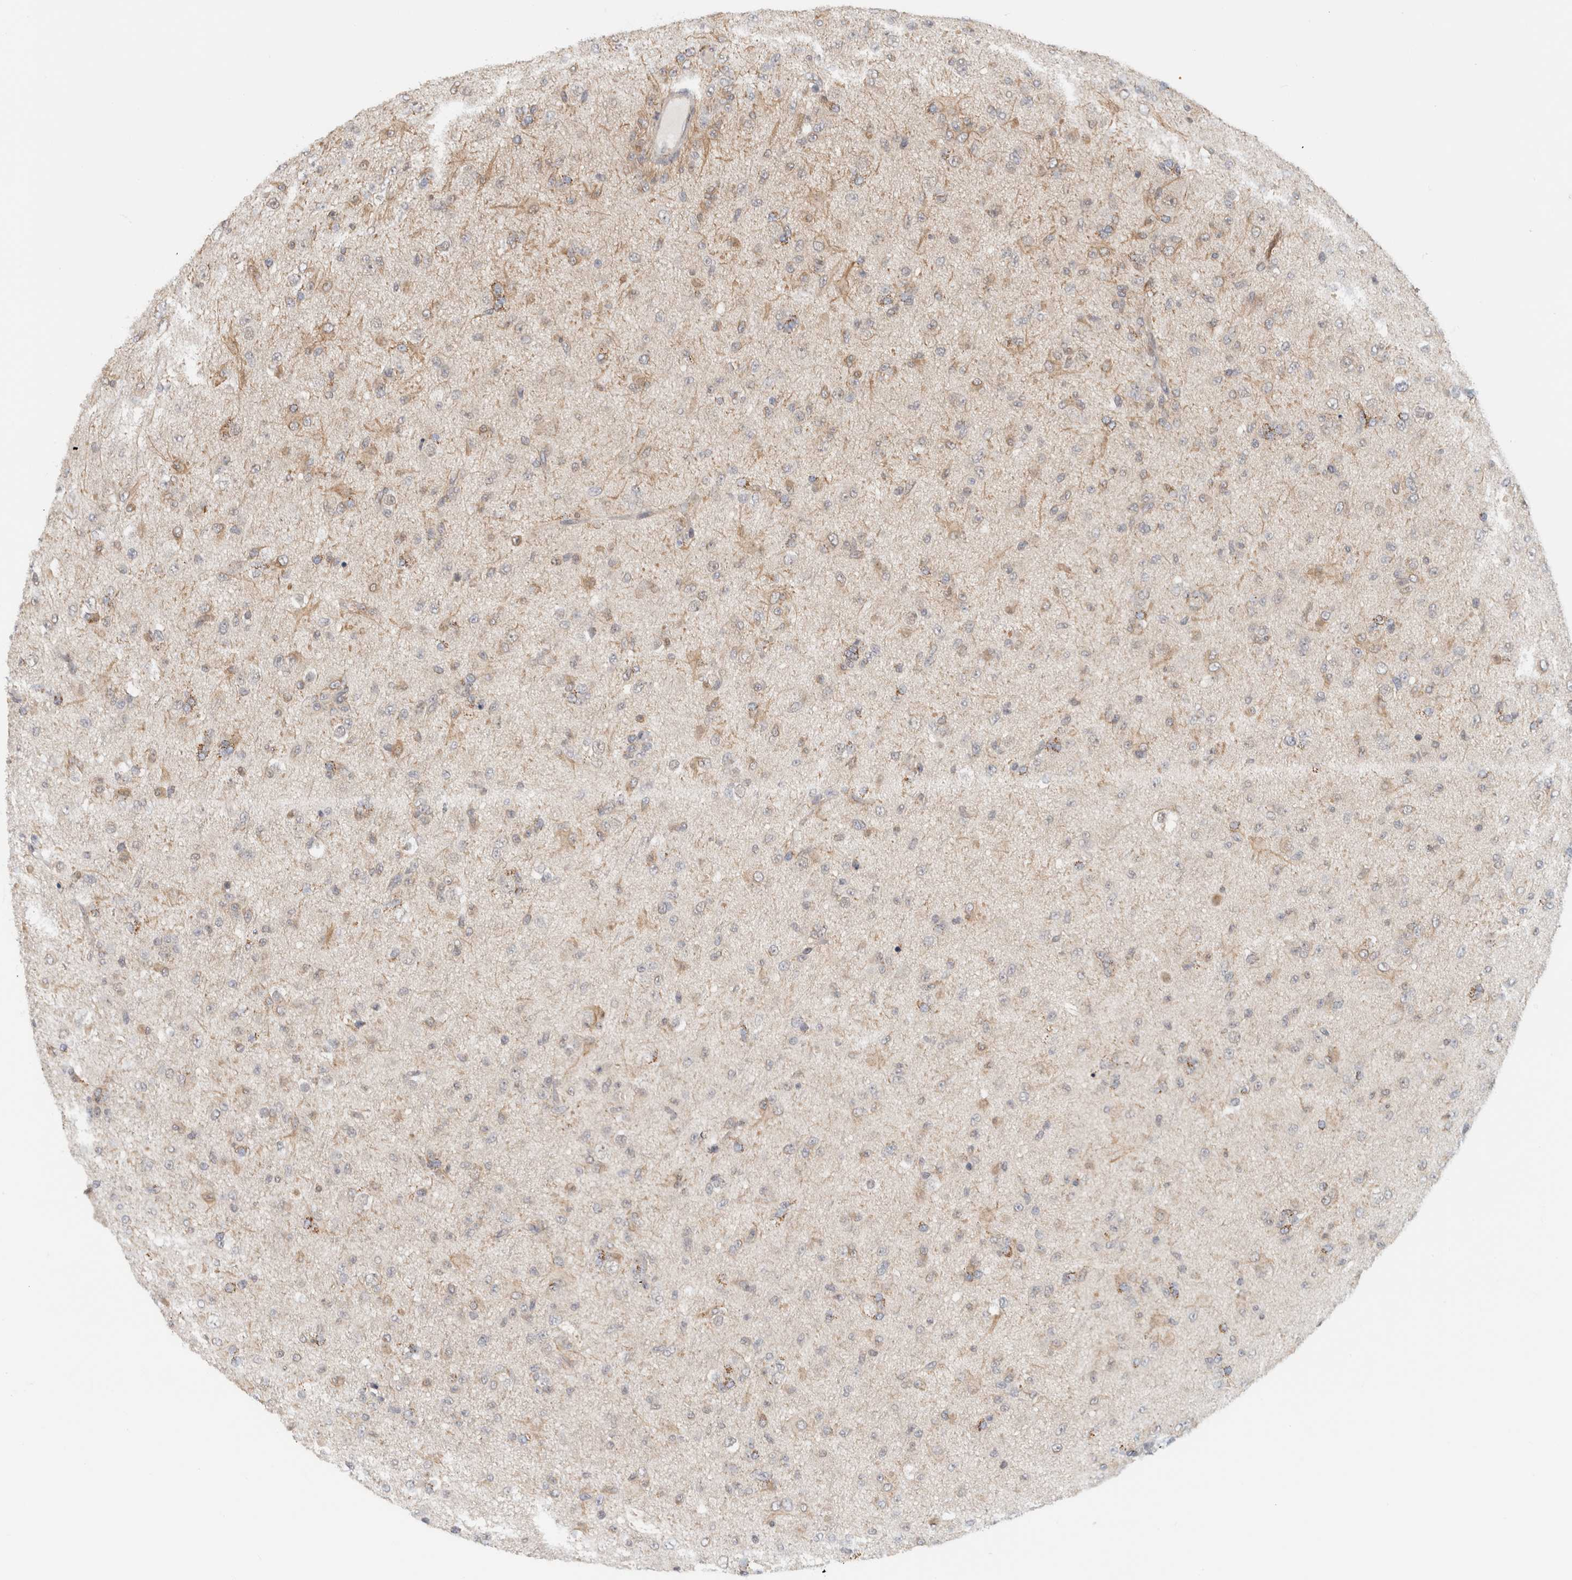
{"staining": {"intensity": "weak", "quantity": "<25%", "location": "cytoplasmic/membranous"}, "tissue": "glioma", "cell_type": "Tumor cells", "image_type": "cancer", "snomed": [{"axis": "morphology", "description": "Glioma, malignant, Low grade"}, {"axis": "topography", "description": "Brain"}], "caption": "This photomicrograph is of low-grade glioma (malignant) stained with immunohistochemistry (IHC) to label a protein in brown with the nuclei are counter-stained blue. There is no expression in tumor cells. (DAB (3,3'-diaminobenzidine) immunohistochemistry (IHC) with hematoxylin counter stain).", "gene": "CMC2", "patient": {"sex": "male", "age": 65}}